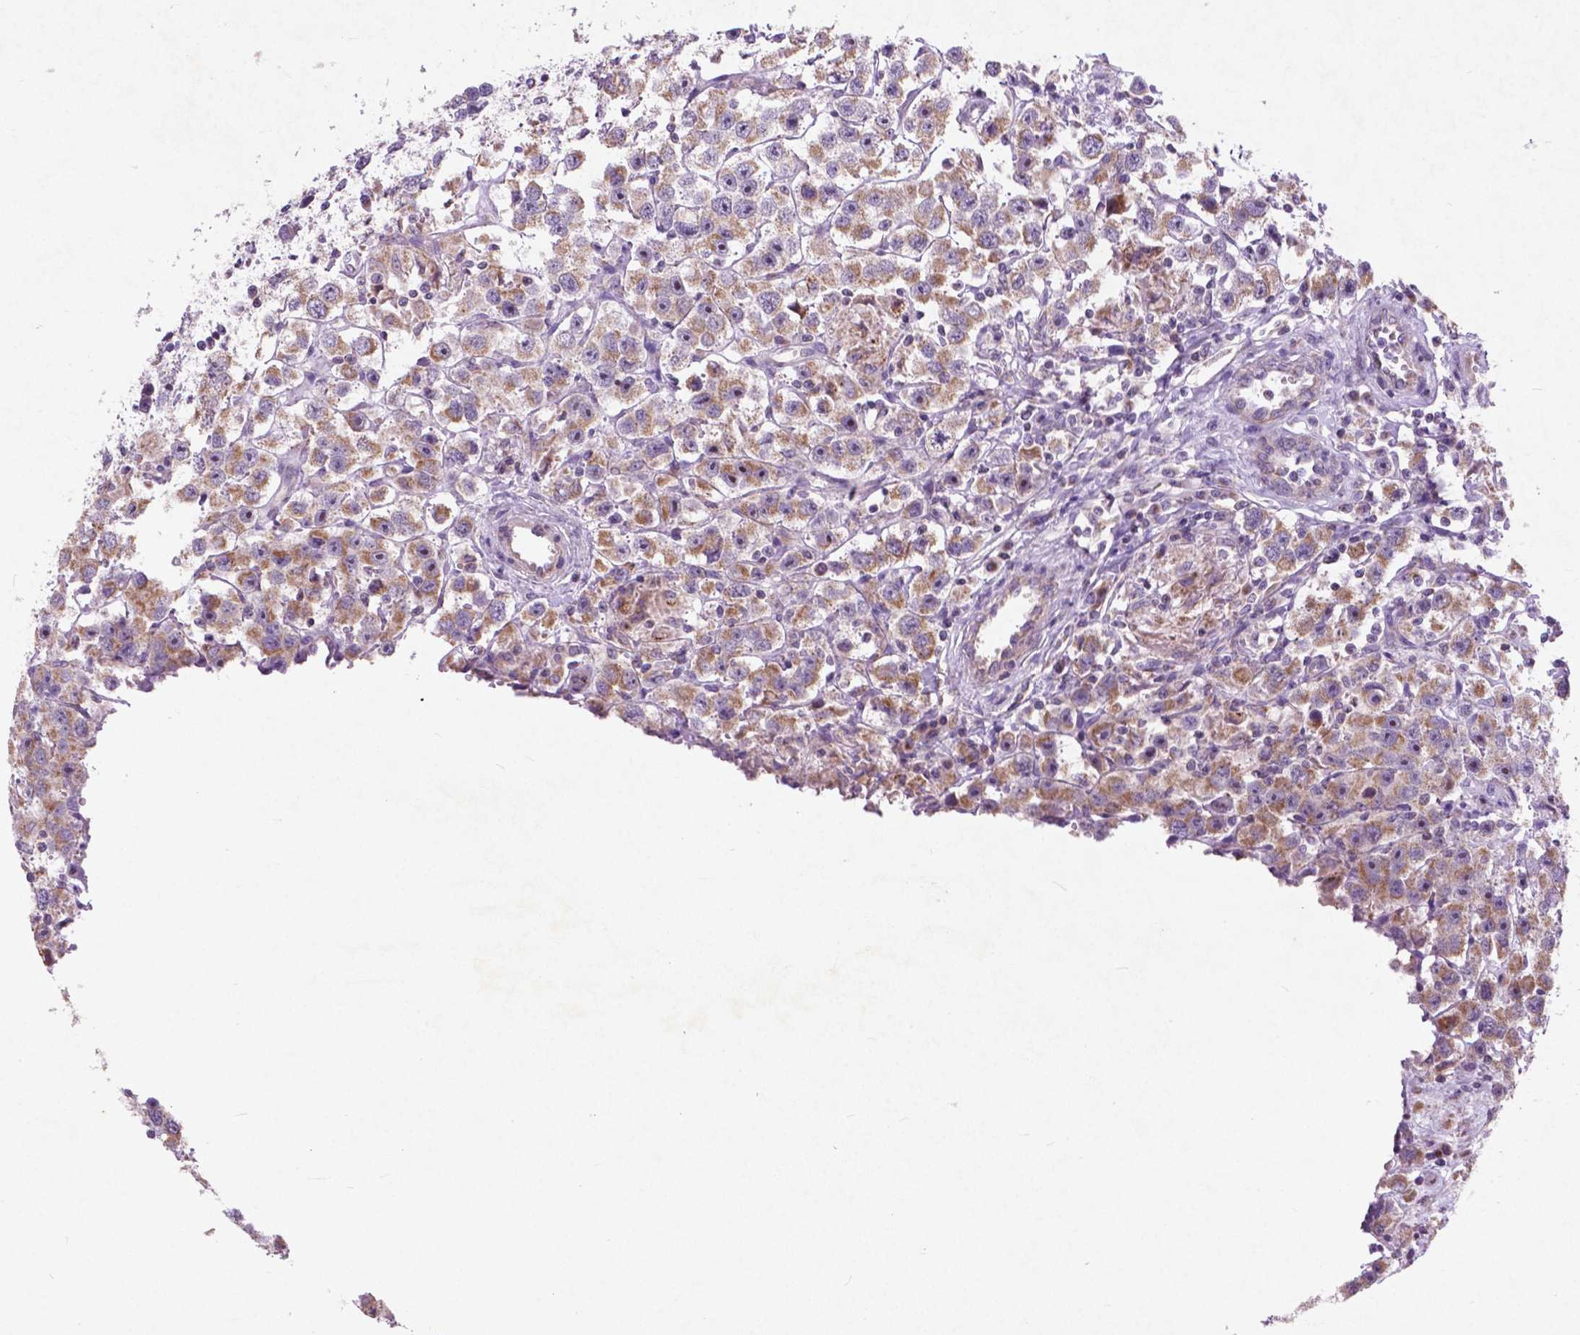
{"staining": {"intensity": "weak", "quantity": ">75%", "location": "cytoplasmic/membranous,nuclear"}, "tissue": "testis cancer", "cell_type": "Tumor cells", "image_type": "cancer", "snomed": [{"axis": "morphology", "description": "Seminoma, NOS"}, {"axis": "topography", "description": "Testis"}], "caption": "An image of human testis cancer (seminoma) stained for a protein demonstrates weak cytoplasmic/membranous and nuclear brown staining in tumor cells.", "gene": "ATG4D", "patient": {"sex": "male", "age": 45}}